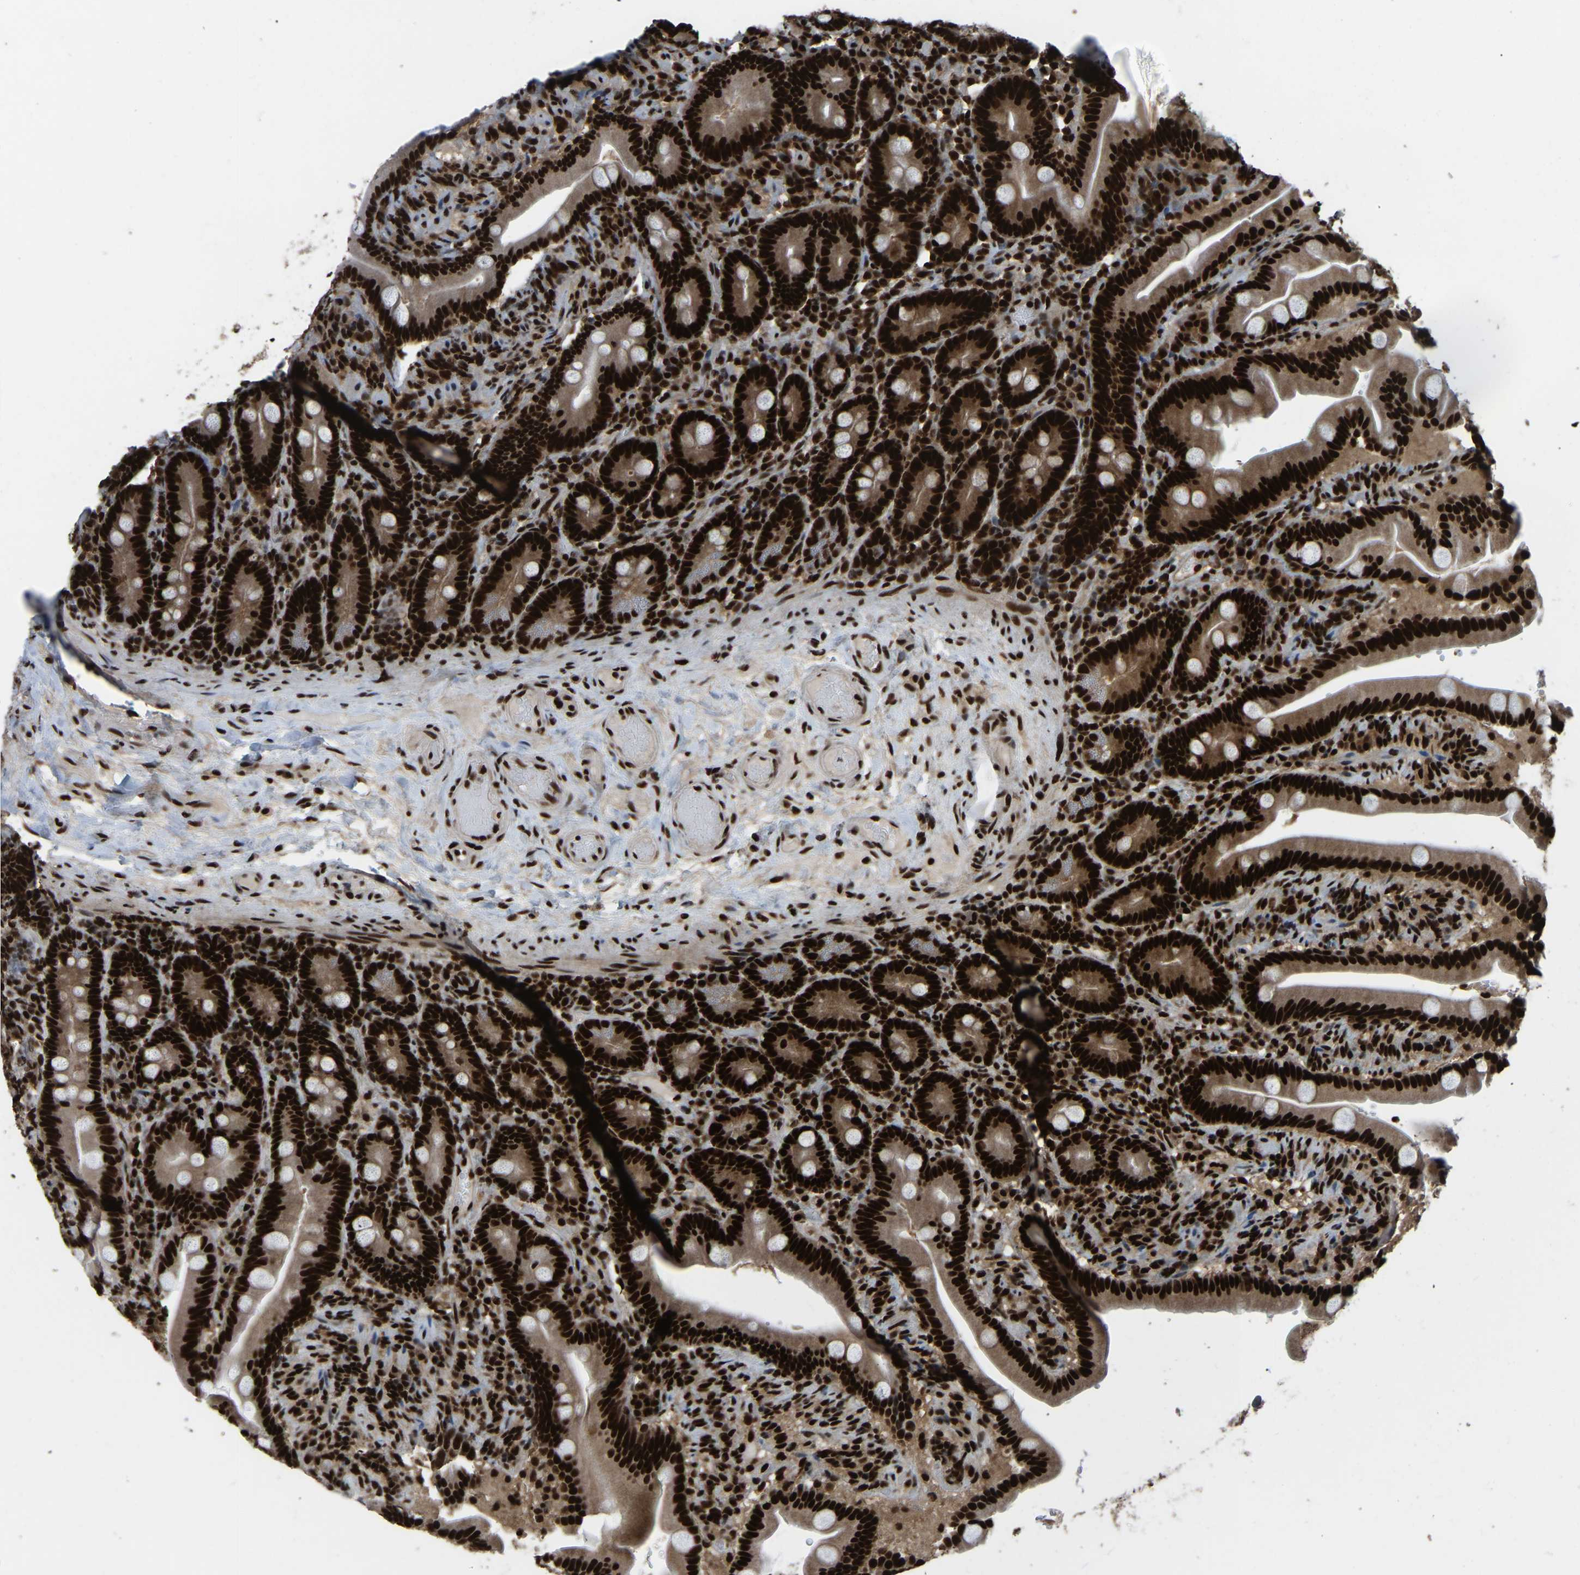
{"staining": {"intensity": "strong", "quantity": ">75%", "location": "nuclear"}, "tissue": "duodenum", "cell_type": "Glandular cells", "image_type": "normal", "snomed": [{"axis": "morphology", "description": "Normal tissue, NOS"}, {"axis": "topography", "description": "Duodenum"}], "caption": "The photomicrograph demonstrates staining of benign duodenum, revealing strong nuclear protein expression (brown color) within glandular cells. Immunohistochemistry (ihc) stains the protein in brown and the nuclei are stained blue.", "gene": "TBL1XR1", "patient": {"sex": "male", "age": 54}}